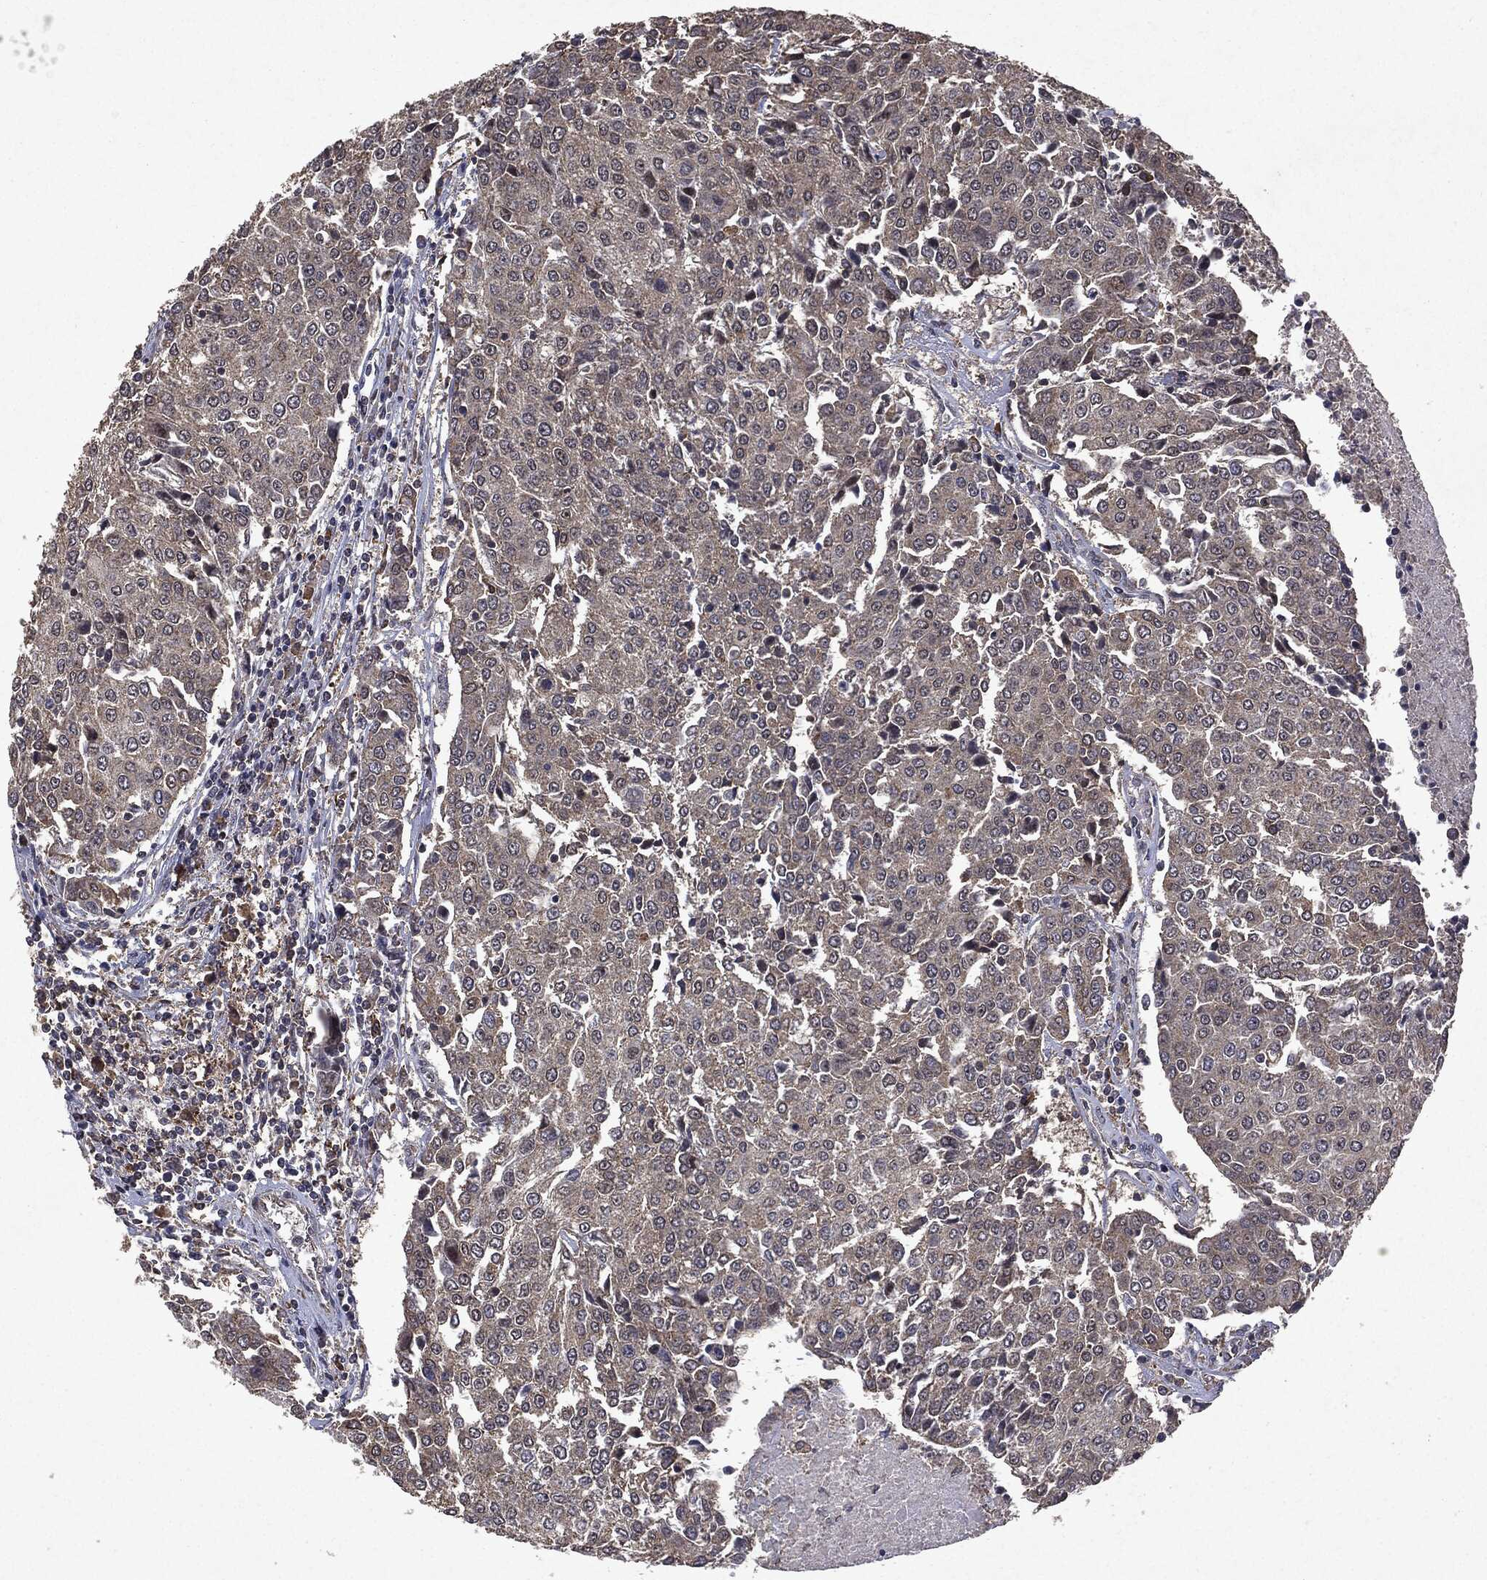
{"staining": {"intensity": "negative", "quantity": "none", "location": "none"}, "tissue": "urothelial cancer", "cell_type": "Tumor cells", "image_type": "cancer", "snomed": [{"axis": "morphology", "description": "Urothelial carcinoma, High grade"}, {"axis": "topography", "description": "Urinary bladder"}], "caption": "Urothelial carcinoma (high-grade) stained for a protein using immunohistochemistry displays no expression tumor cells.", "gene": "PTEN", "patient": {"sex": "female", "age": 85}}